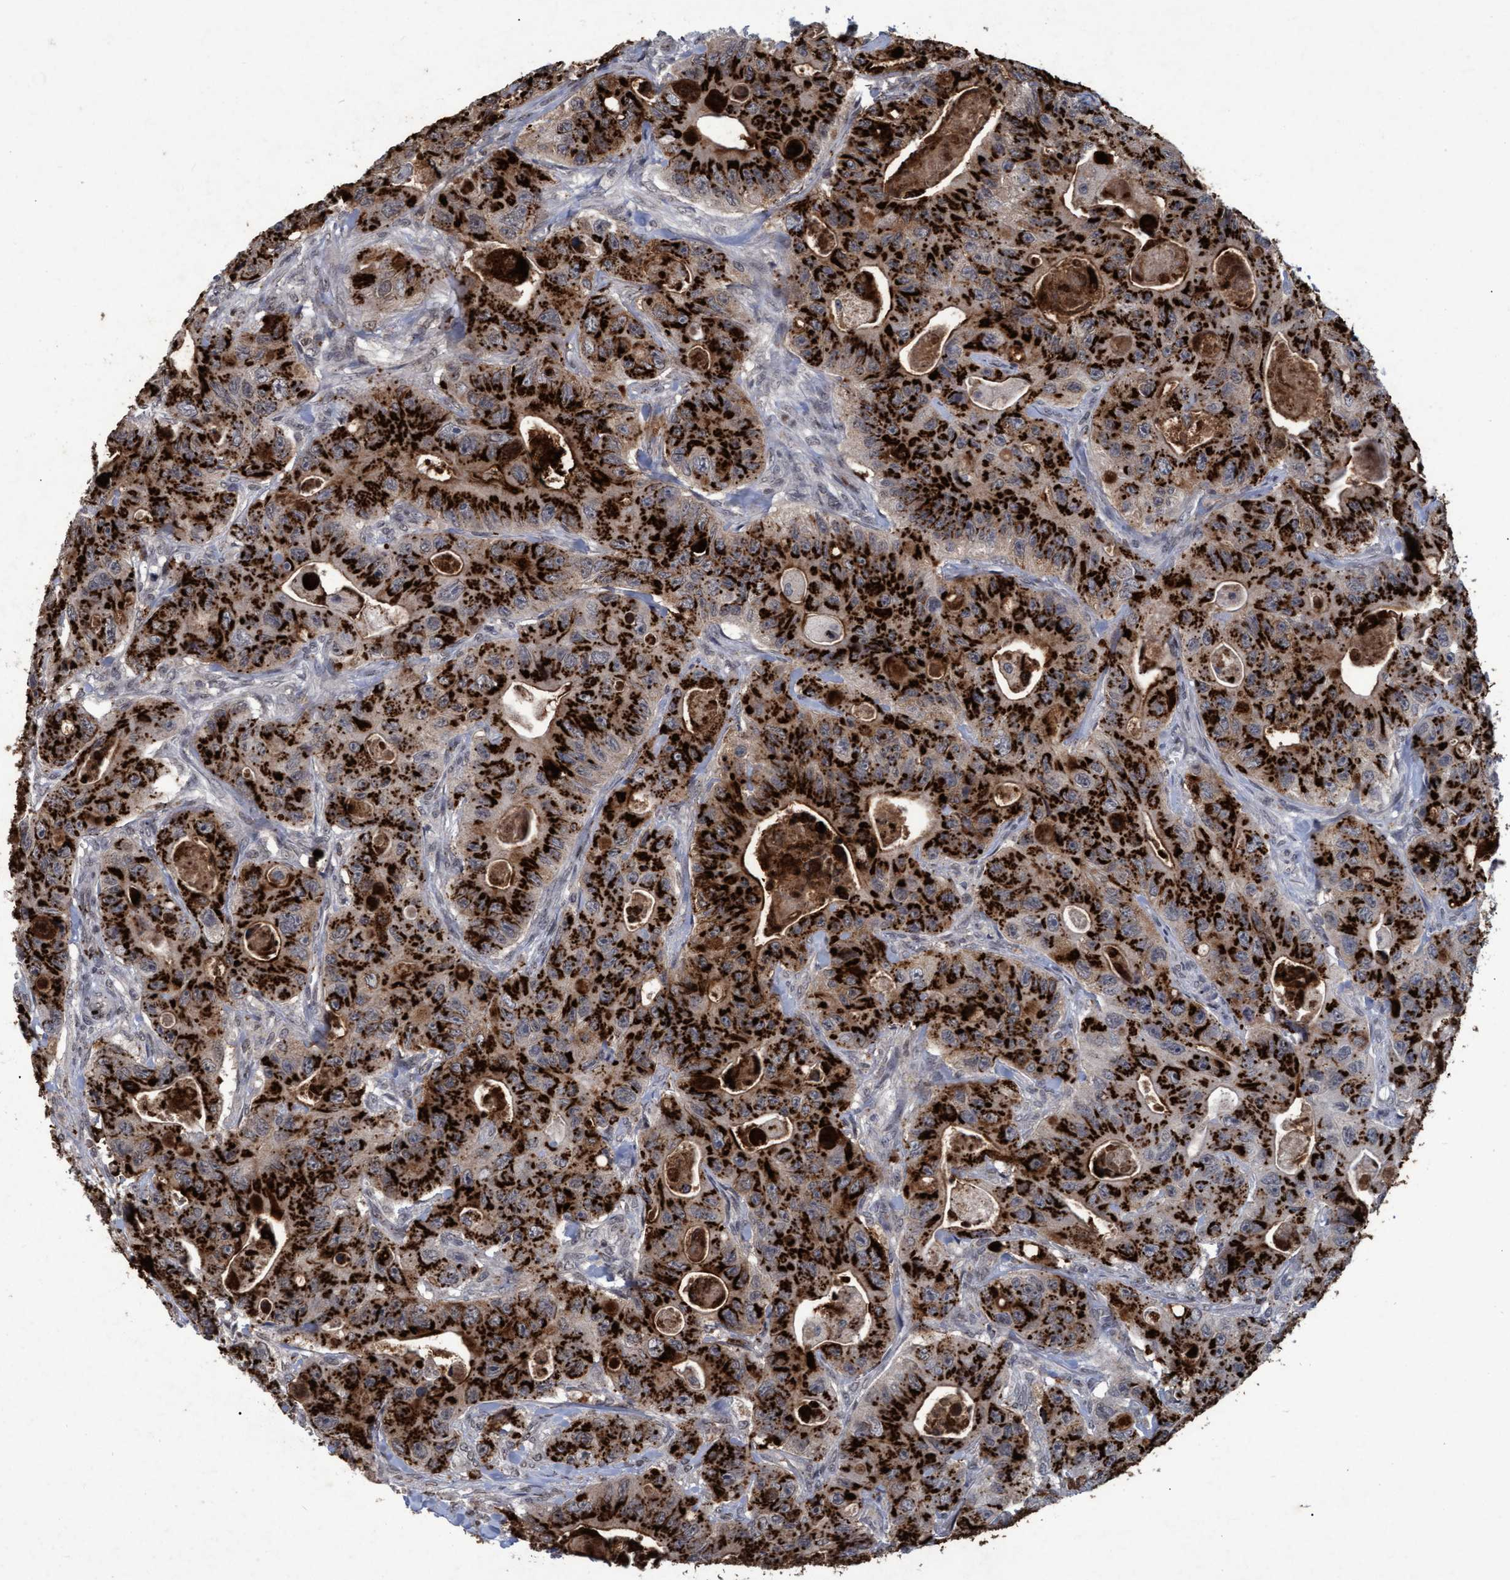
{"staining": {"intensity": "strong", "quantity": ">75%", "location": "cytoplasmic/membranous"}, "tissue": "colorectal cancer", "cell_type": "Tumor cells", "image_type": "cancer", "snomed": [{"axis": "morphology", "description": "Adenocarcinoma, NOS"}, {"axis": "topography", "description": "Colon"}], "caption": "Colorectal cancer tissue demonstrates strong cytoplasmic/membranous expression in about >75% of tumor cells, visualized by immunohistochemistry.", "gene": "GALC", "patient": {"sex": "female", "age": 46}}